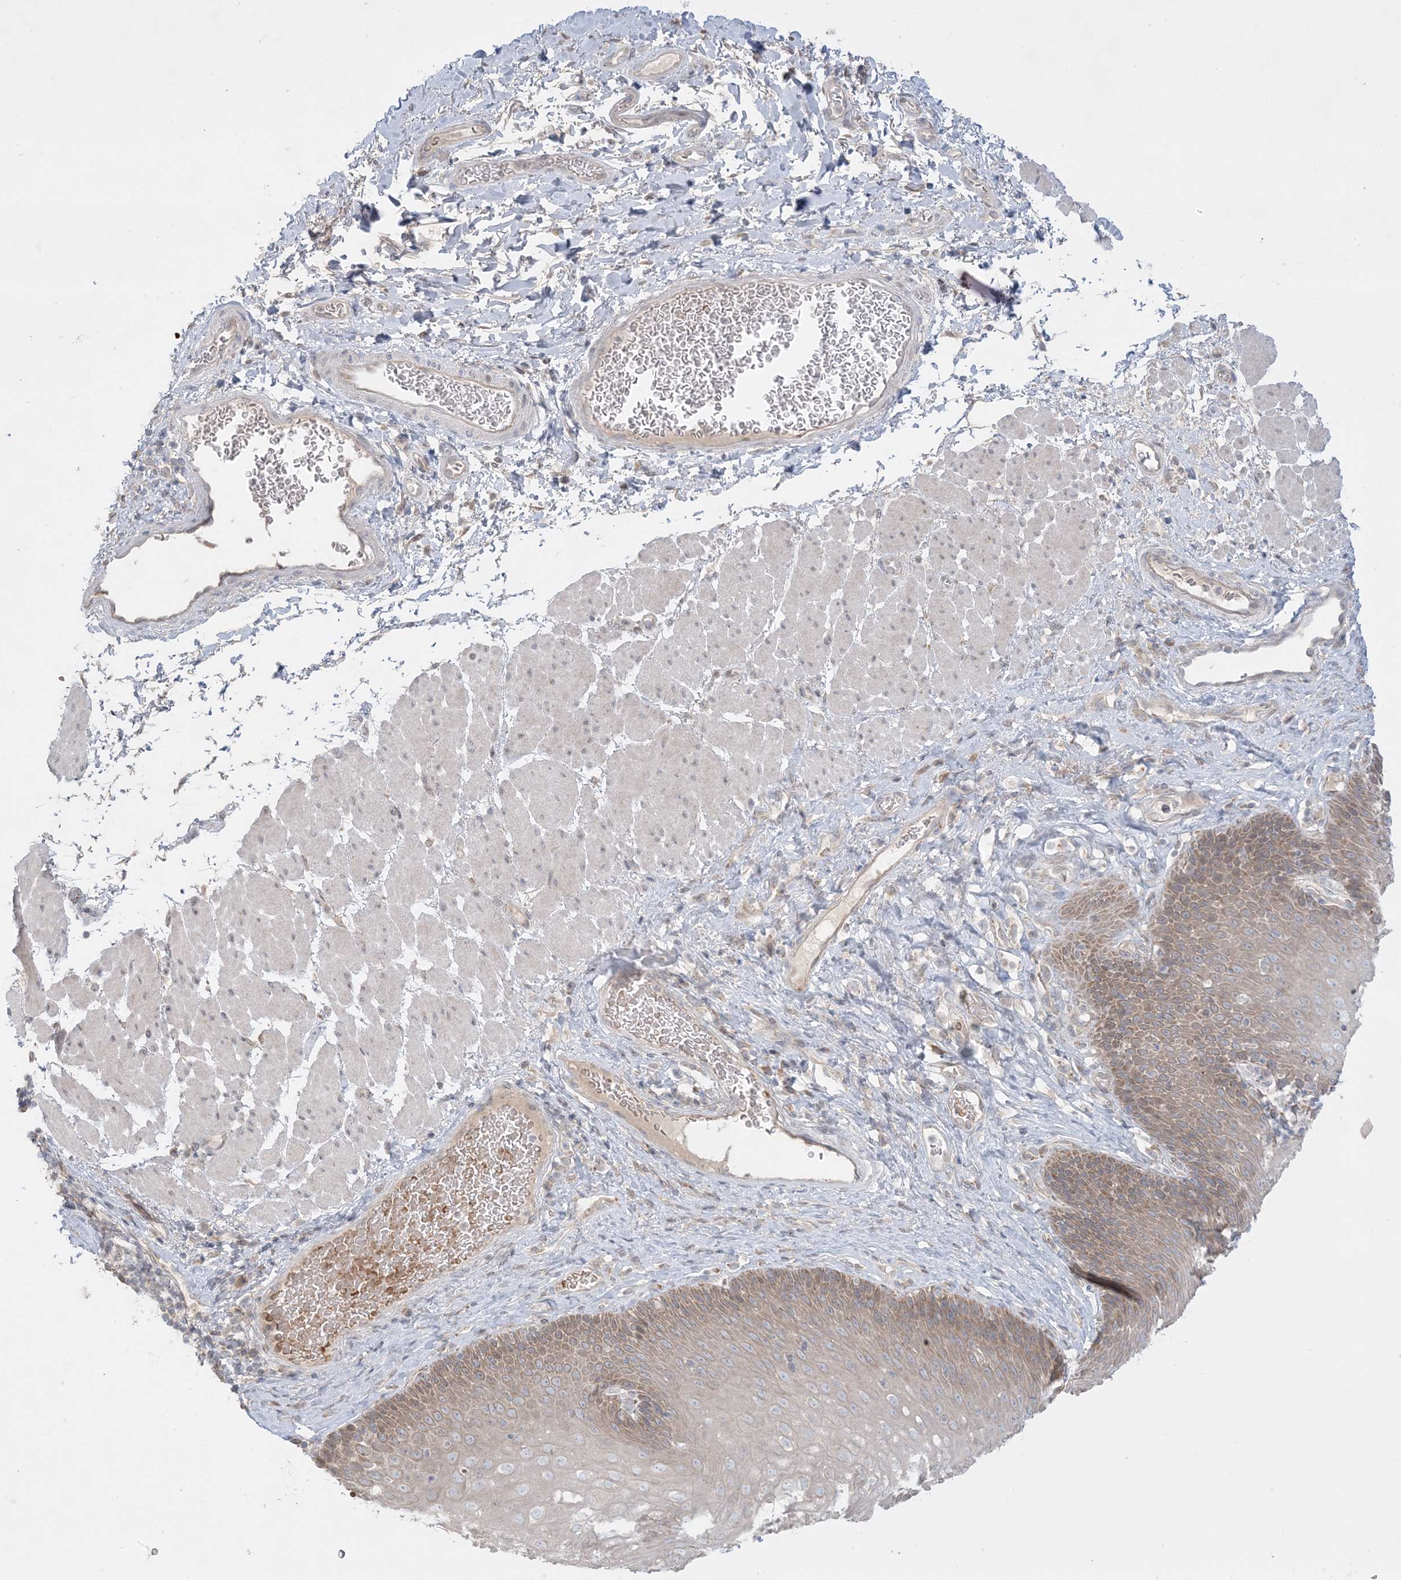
{"staining": {"intensity": "moderate", "quantity": "25%-75%", "location": "cytoplasmic/membranous,nuclear"}, "tissue": "esophagus", "cell_type": "Squamous epithelial cells", "image_type": "normal", "snomed": [{"axis": "morphology", "description": "Normal tissue, NOS"}, {"axis": "topography", "description": "Esophagus"}], "caption": "Approximately 25%-75% of squamous epithelial cells in unremarkable esophagus exhibit moderate cytoplasmic/membranous,nuclear protein staining as visualized by brown immunohistochemical staining.", "gene": "MMGT1", "patient": {"sex": "female", "age": 66}}